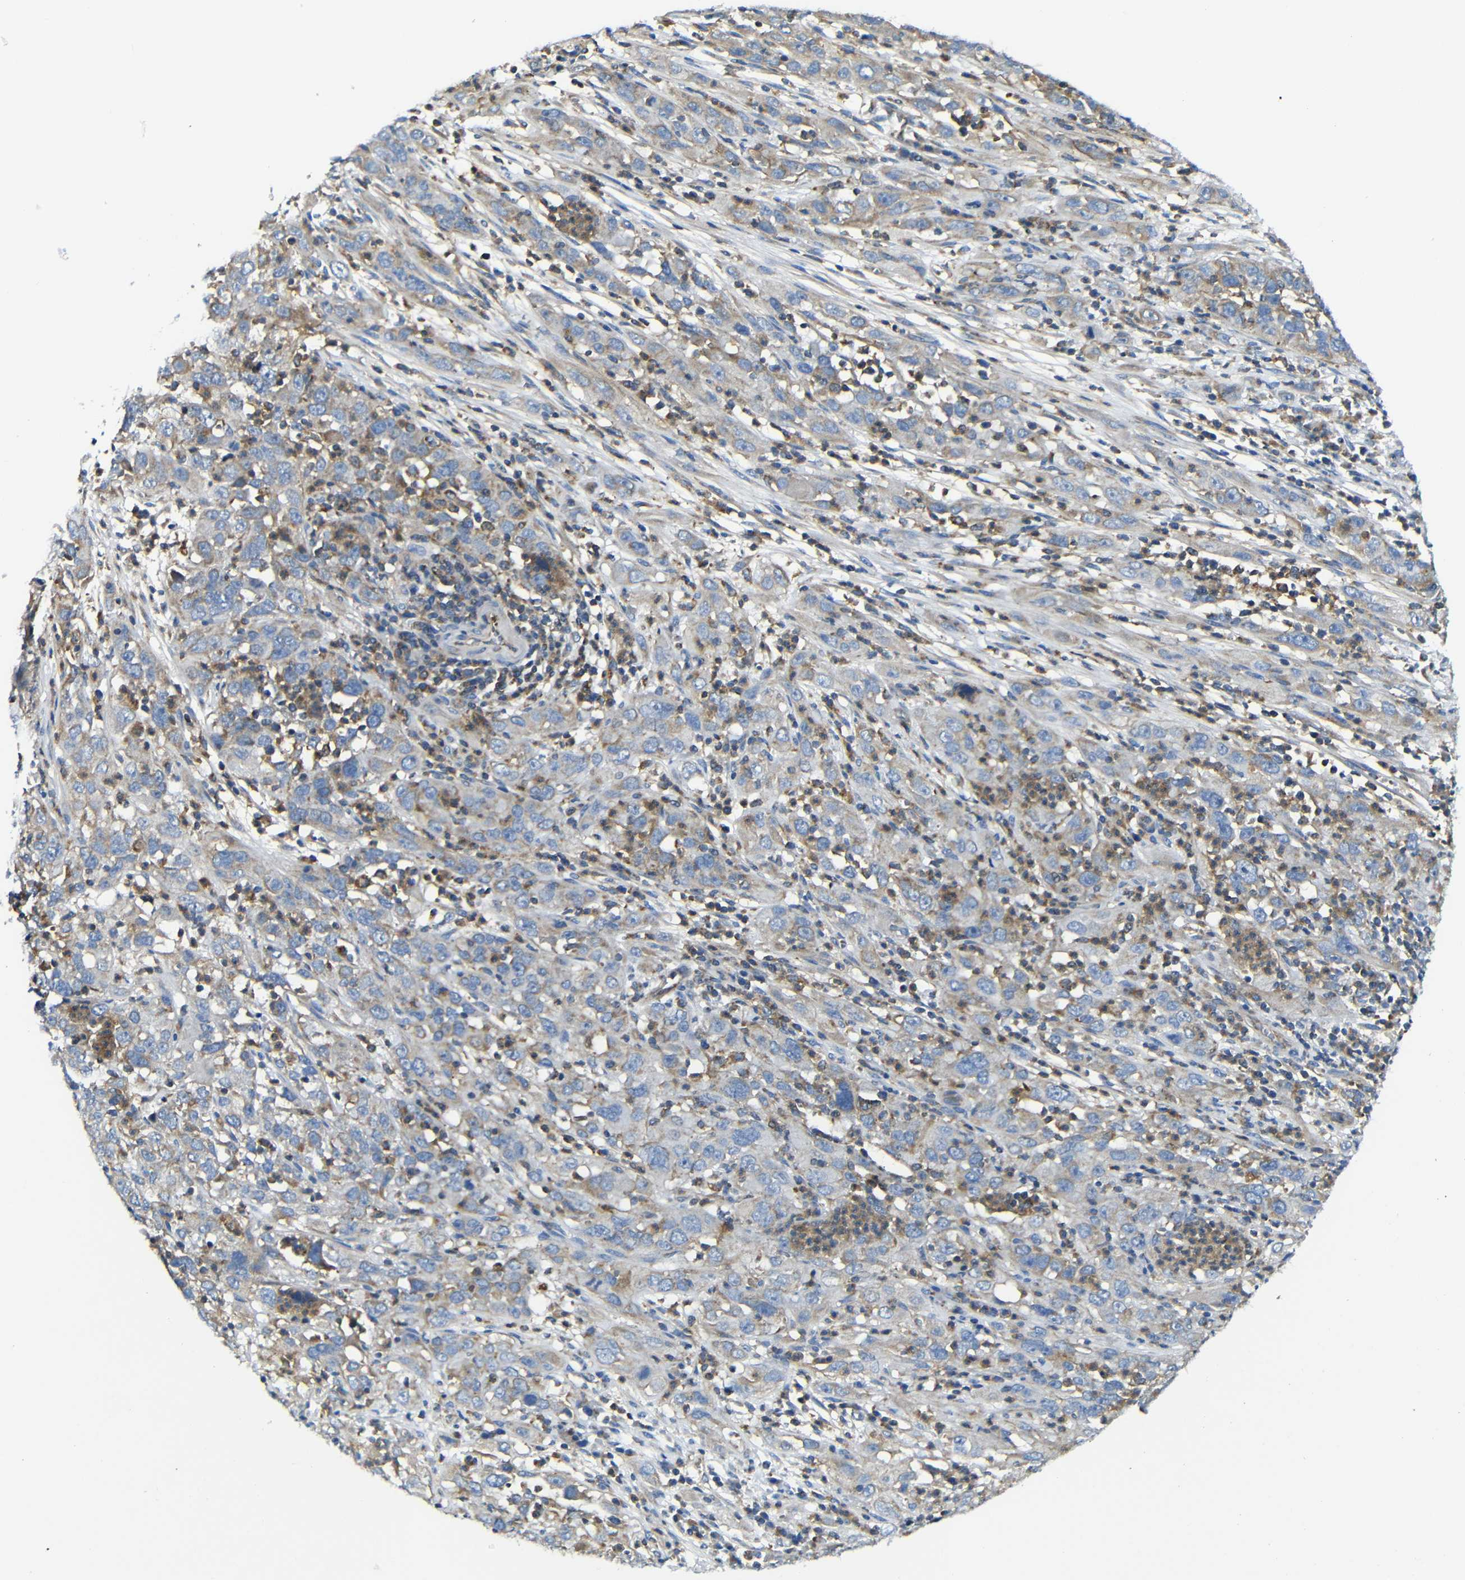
{"staining": {"intensity": "weak", "quantity": "25%-75%", "location": "cytoplasmic/membranous"}, "tissue": "cervical cancer", "cell_type": "Tumor cells", "image_type": "cancer", "snomed": [{"axis": "morphology", "description": "Squamous cell carcinoma, NOS"}, {"axis": "topography", "description": "Cervix"}], "caption": "Tumor cells demonstrate weak cytoplasmic/membranous positivity in about 25%-75% of cells in cervical cancer.", "gene": "PDCD1LG2", "patient": {"sex": "female", "age": 32}}